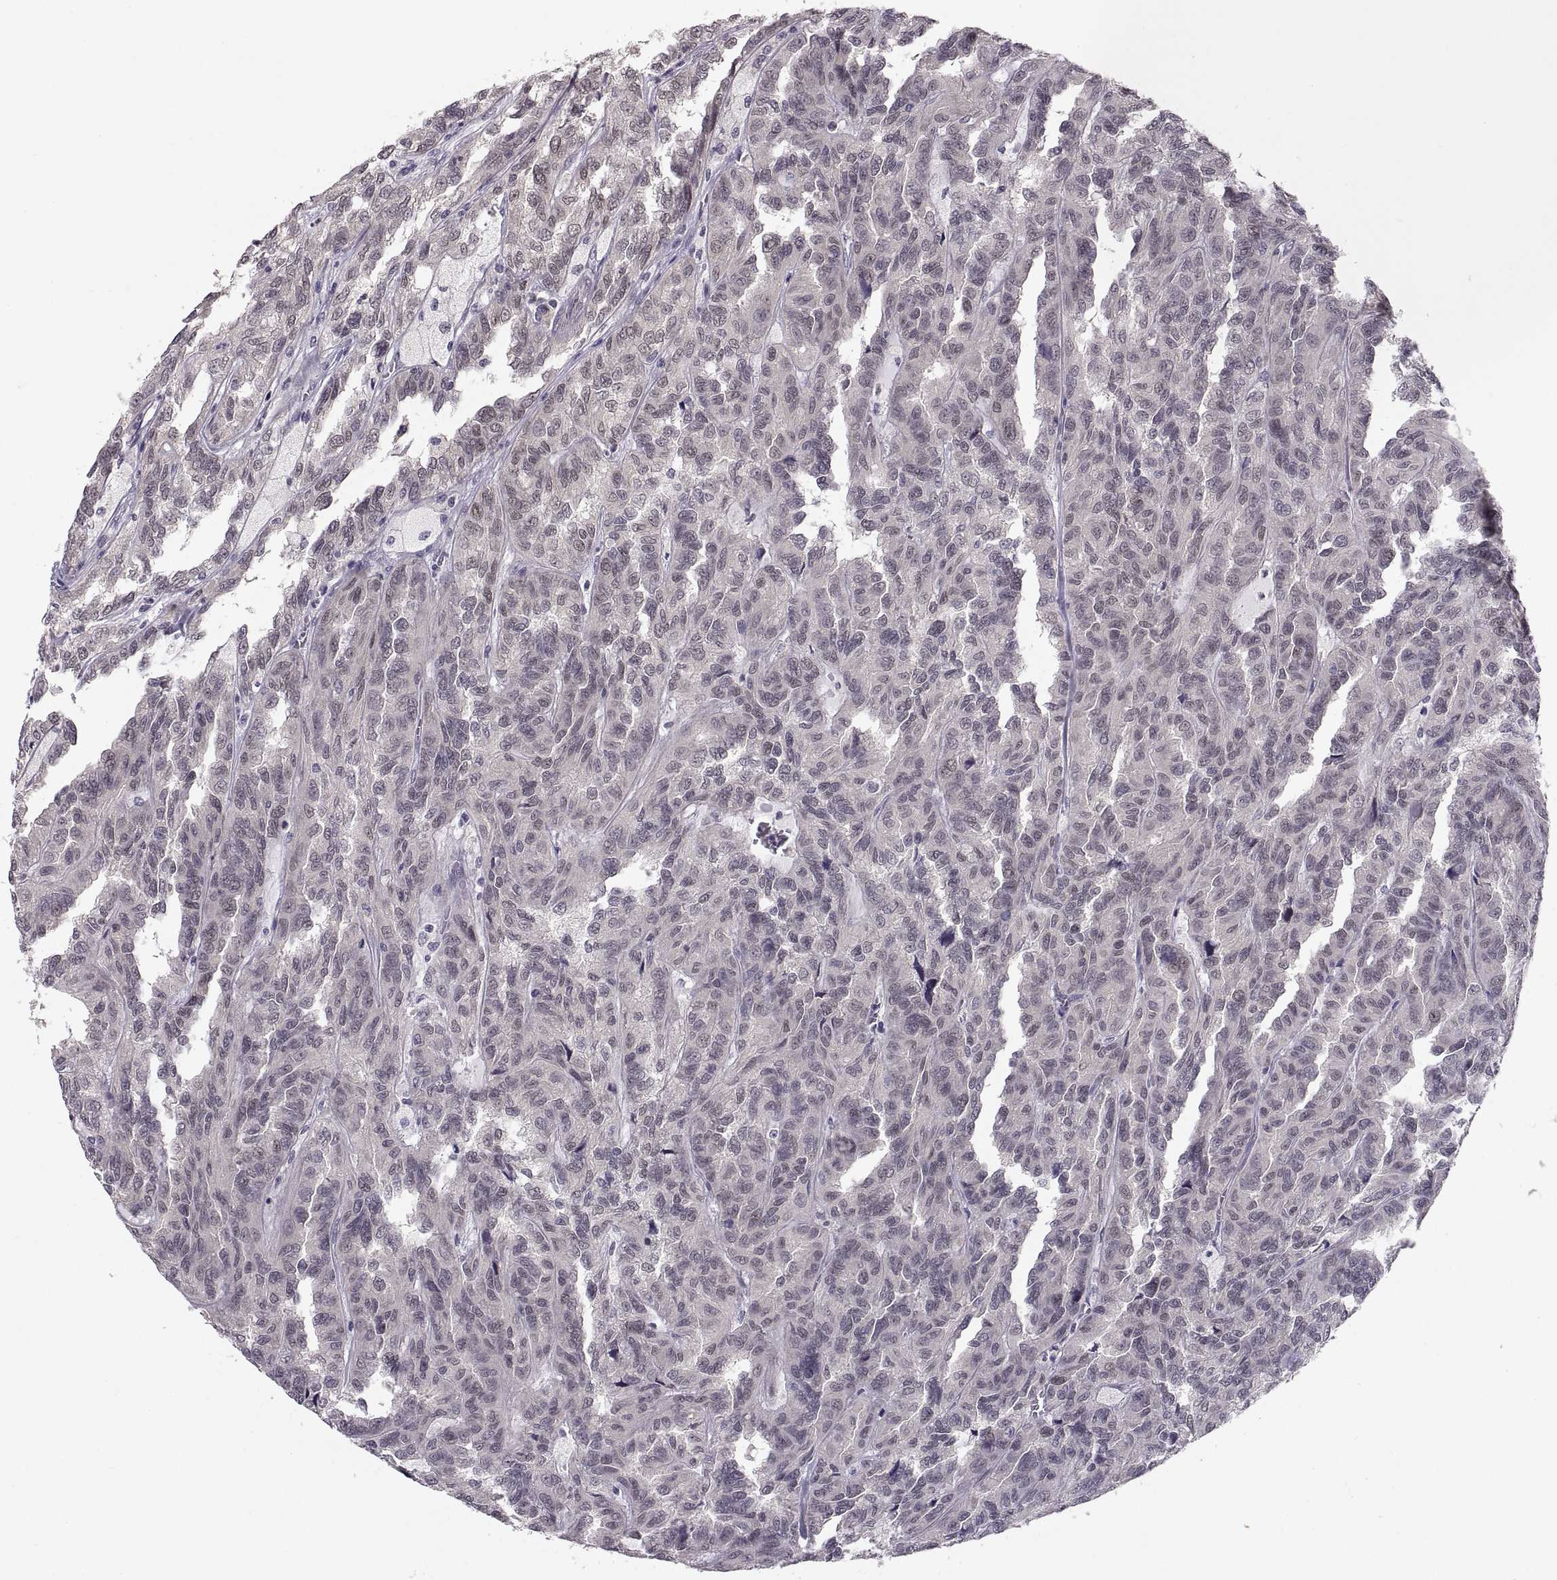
{"staining": {"intensity": "negative", "quantity": "none", "location": "none"}, "tissue": "renal cancer", "cell_type": "Tumor cells", "image_type": "cancer", "snomed": [{"axis": "morphology", "description": "Adenocarcinoma, NOS"}, {"axis": "topography", "description": "Kidney"}], "caption": "This is an immunohistochemistry histopathology image of human renal cancer (adenocarcinoma). There is no staining in tumor cells.", "gene": "PAX2", "patient": {"sex": "male", "age": 79}}